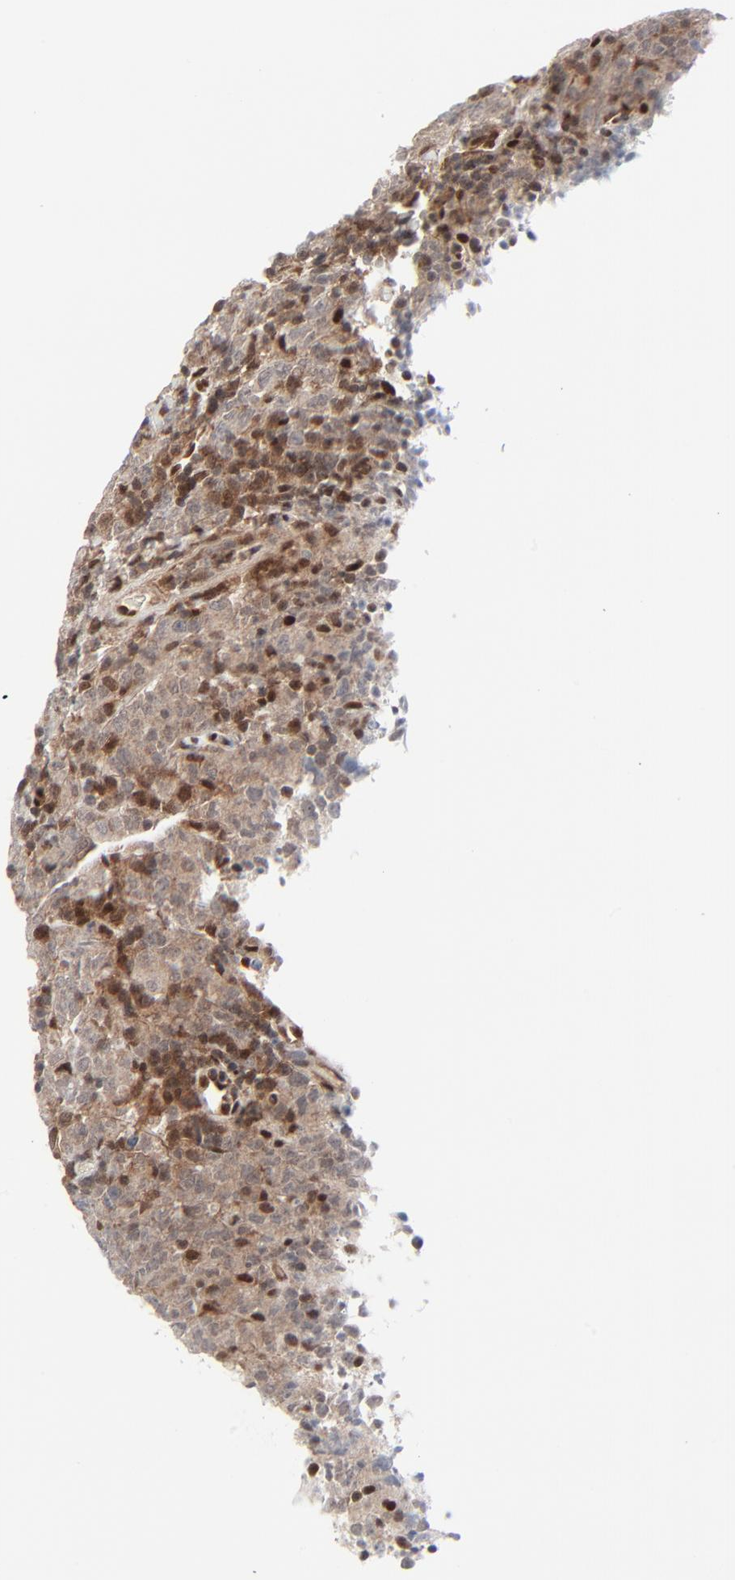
{"staining": {"intensity": "moderate", "quantity": "25%-75%", "location": "cytoplasmic/membranous,nuclear"}, "tissue": "lymphoma", "cell_type": "Tumor cells", "image_type": "cancer", "snomed": [{"axis": "morphology", "description": "Malignant lymphoma, non-Hodgkin's type, High grade"}, {"axis": "topography", "description": "Tonsil"}], "caption": "IHC of malignant lymphoma, non-Hodgkin's type (high-grade) reveals medium levels of moderate cytoplasmic/membranous and nuclear positivity in approximately 25%-75% of tumor cells. The staining was performed using DAB (3,3'-diaminobenzidine) to visualize the protein expression in brown, while the nuclei were stained in blue with hematoxylin (Magnification: 20x).", "gene": "AKT1", "patient": {"sex": "female", "age": 36}}